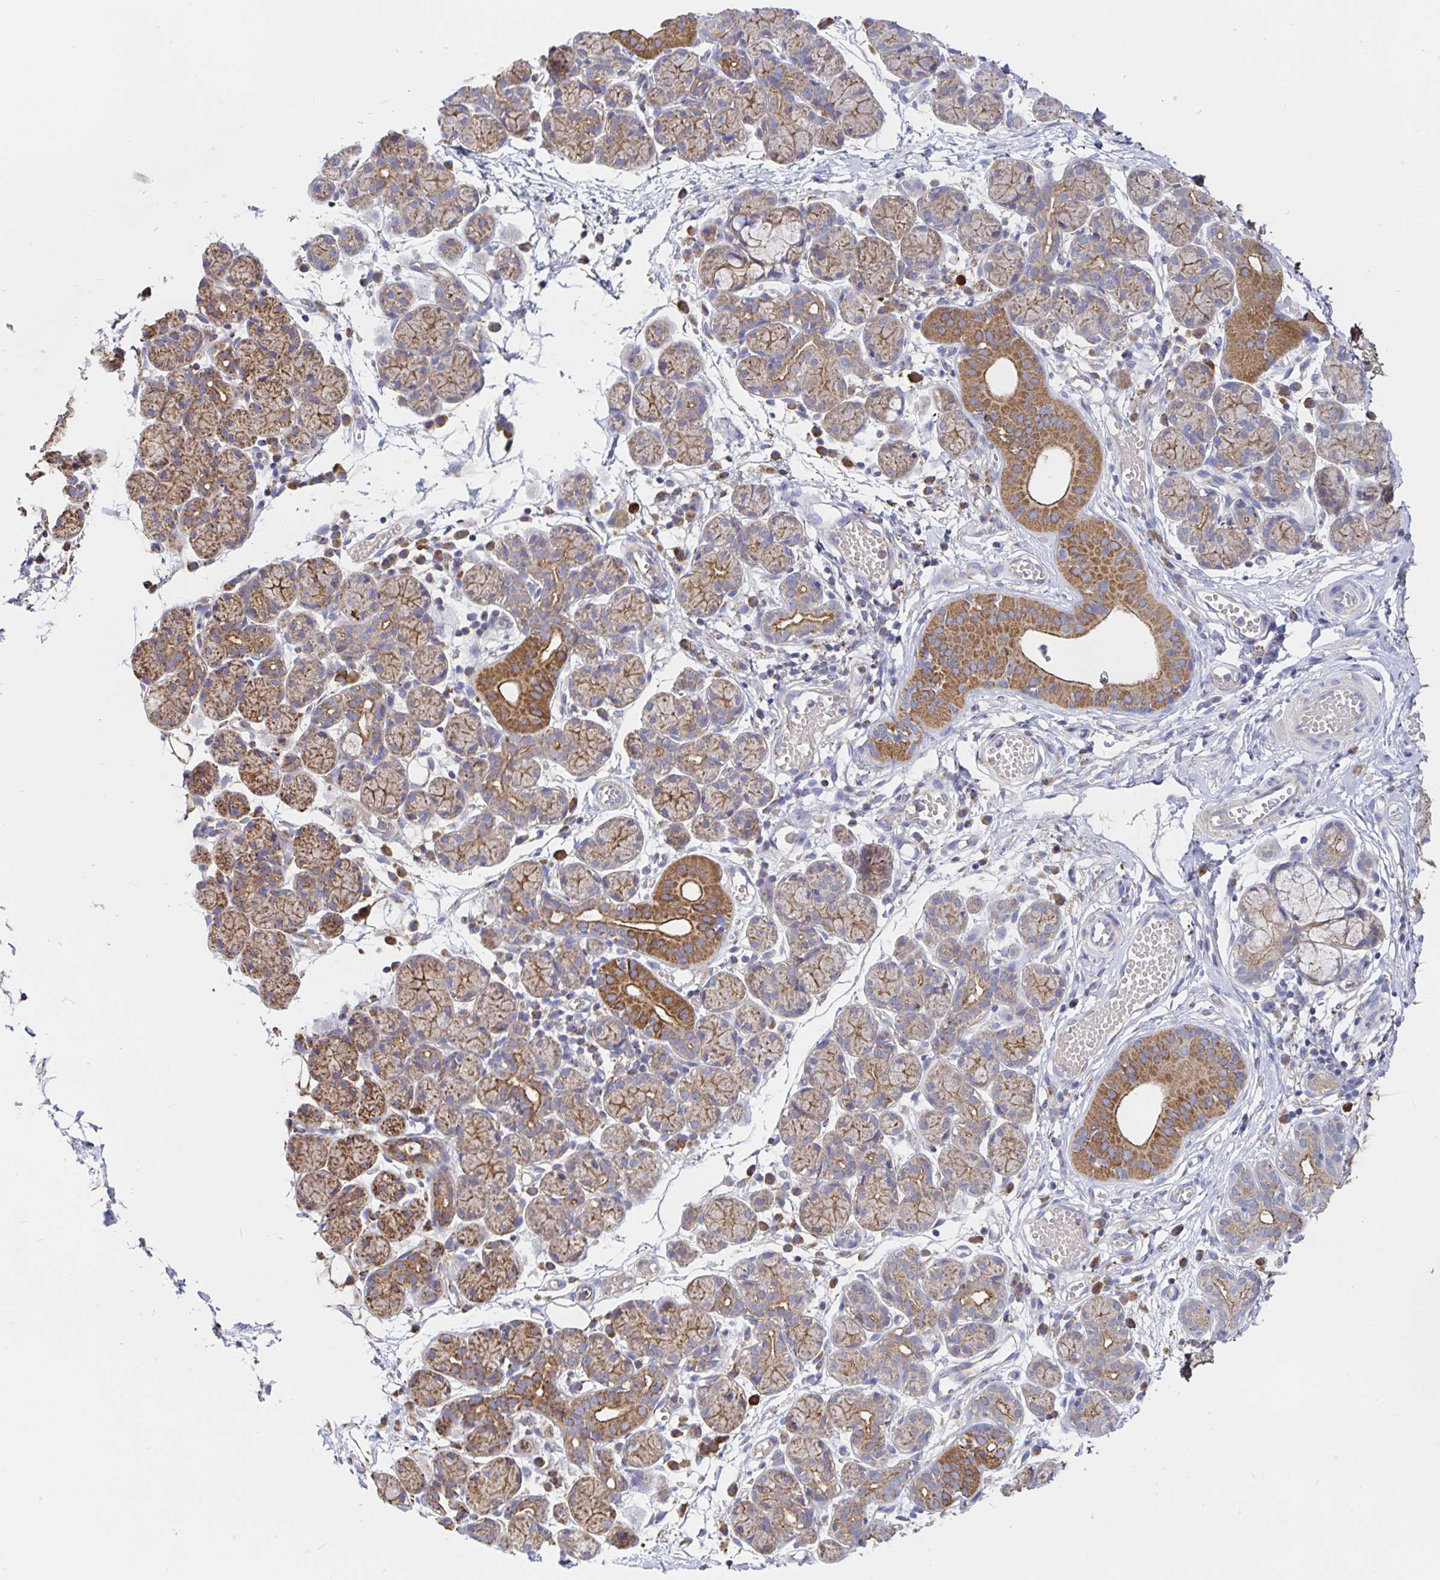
{"staining": {"intensity": "moderate", "quantity": ">75%", "location": "cytoplasmic/membranous"}, "tissue": "salivary gland", "cell_type": "Glandular cells", "image_type": "normal", "snomed": [{"axis": "morphology", "description": "Normal tissue, NOS"}, {"axis": "morphology", "description": "Inflammation, NOS"}, {"axis": "topography", "description": "Lymph node"}, {"axis": "topography", "description": "Salivary gland"}], "caption": "This image shows immunohistochemistry staining of unremarkable human salivary gland, with medium moderate cytoplasmic/membranous expression in about >75% of glandular cells.", "gene": "PRDX3", "patient": {"sex": "male", "age": 3}}